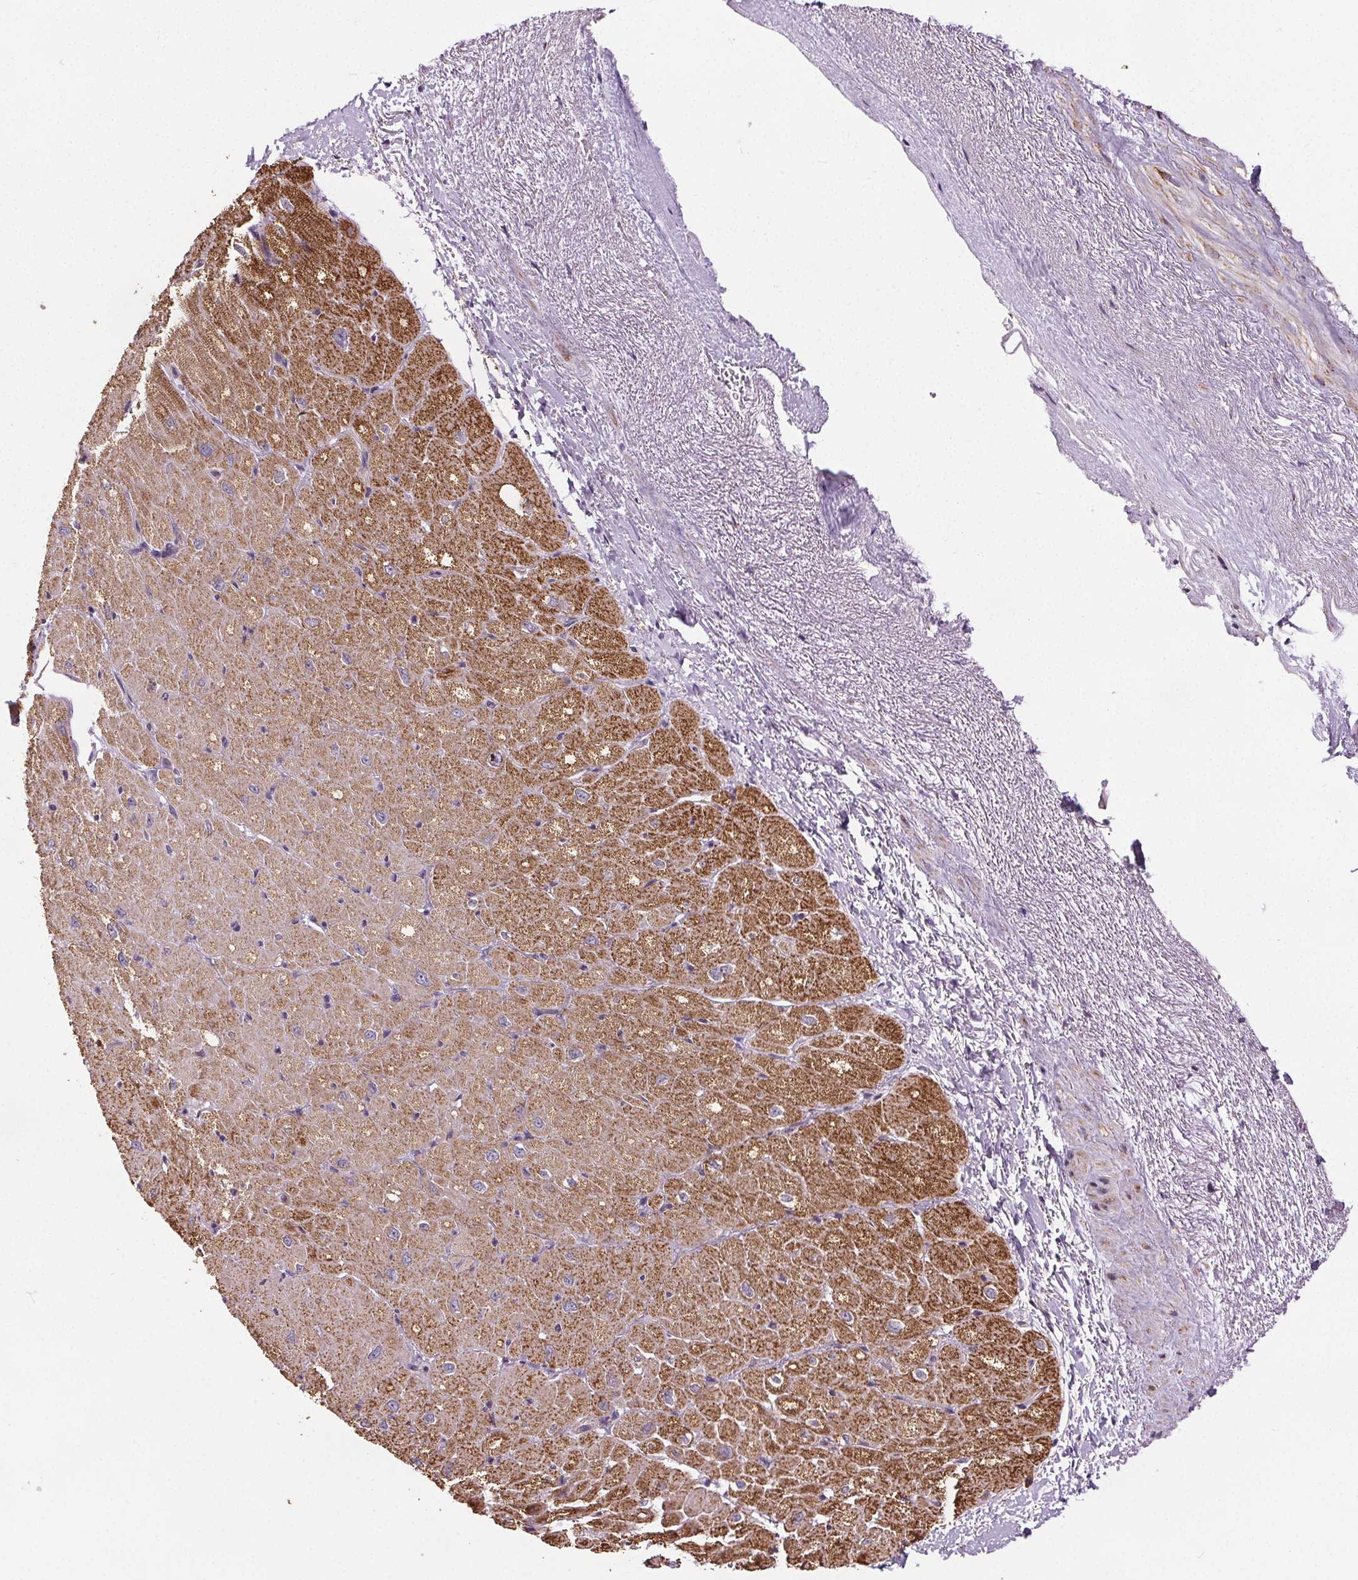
{"staining": {"intensity": "weak", "quantity": ">75%", "location": "cytoplasmic/membranous"}, "tissue": "heart muscle", "cell_type": "Cardiomyocytes", "image_type": "normal", "snomed": [{"axis": "morphology", "description": "Normal tissue, NOS"}, {"axis": "topography", "description": "Heart"}], "caption": "Cardiomyocytes reveal weak cytoplasmic/membranous positivity in about >75% of cells in unremarkable heart muscle.", "gene": "SUCLA2", "patient": {"sex": "male", "age": 62}}